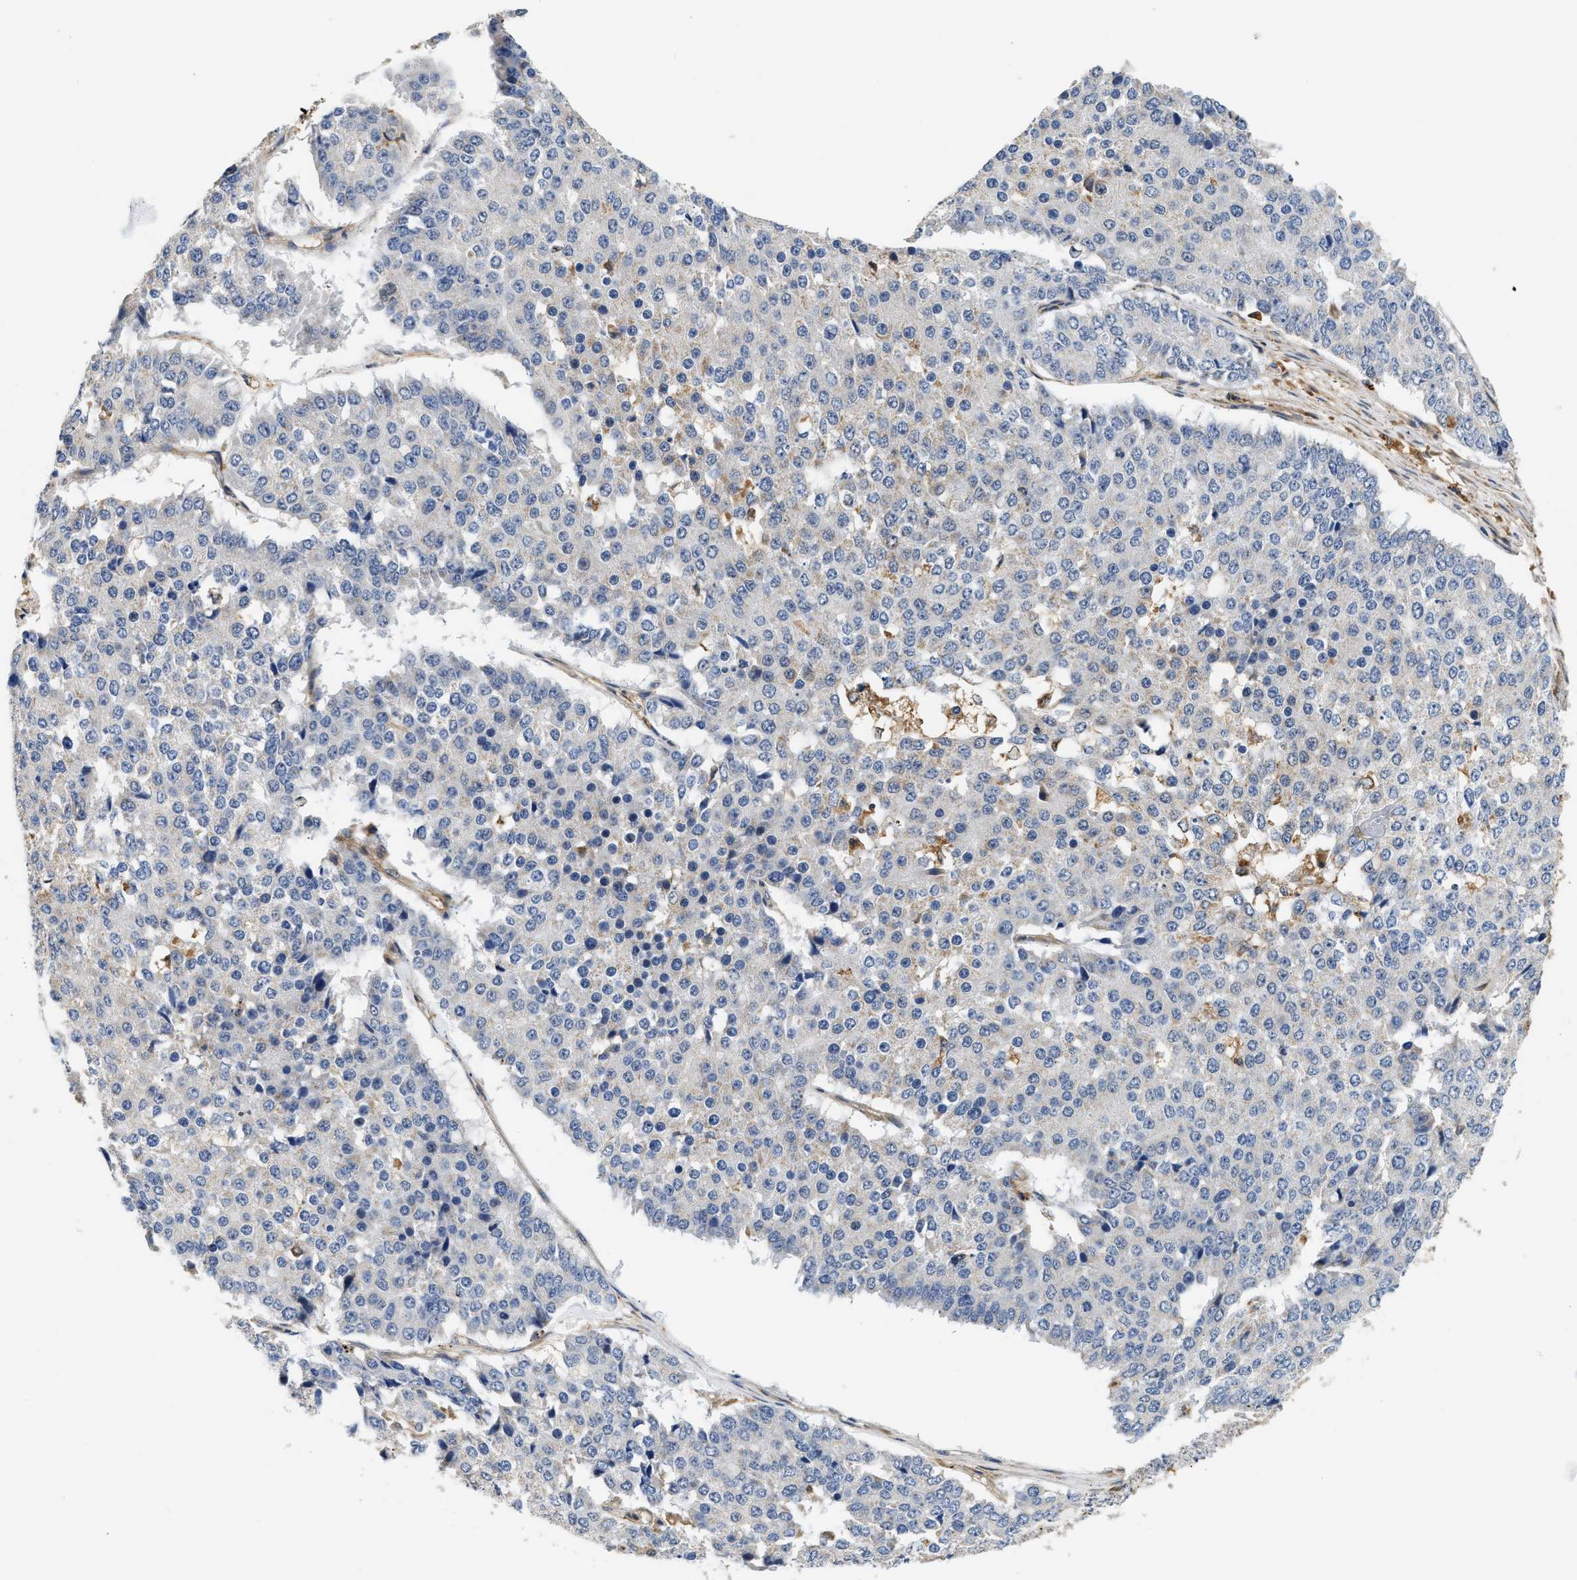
{"staining": {"intensity": "negative", "quantity": "none", "location": "none"}, "tissue": "pancreatic cancer", "cell_type": "Tumor cells", "image_type": "cancer", "snomed": [{"axis": "morphology", "description": "Adenocarcinoma, NOS"}, {"axis": "topography", "description": "Pancreas"}], "caption": "Pancreatic cancer was stained to show a protein in brown. There is no significant positivity in tumor cells. Nuclei are stained in blue.", "gene": "RAB31", "patient": {"sex": "male", "age": 50}}